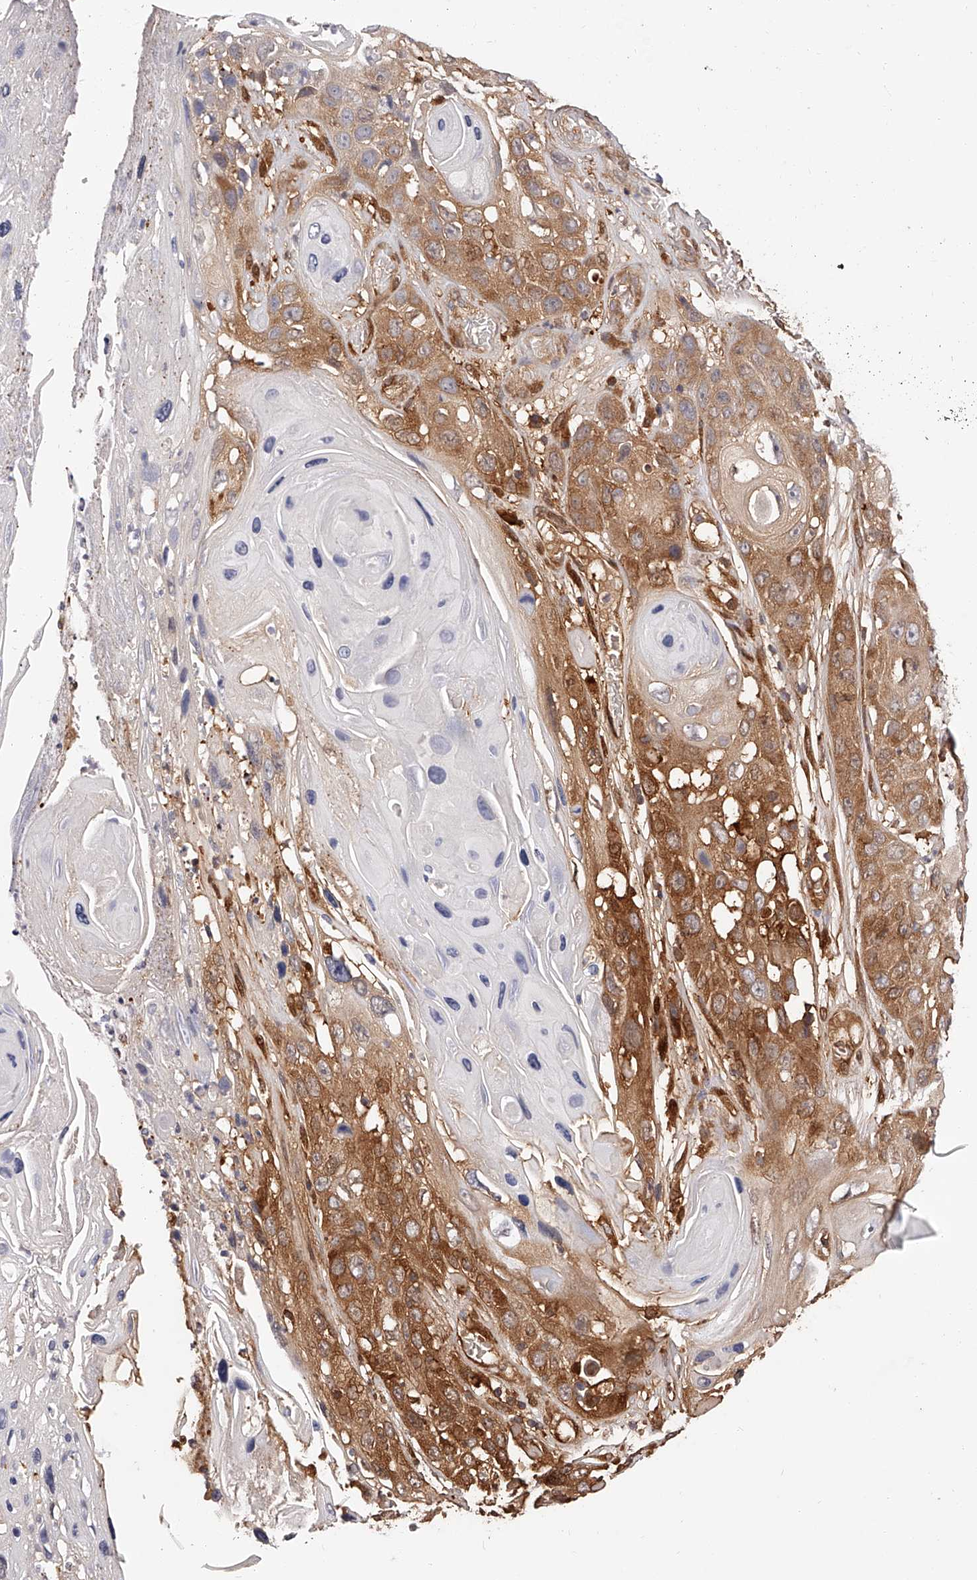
{"staining": {"intensity": "moderate", "quantity": ">75%", "location": "cytoplasmic/membranous"}, "tissue": "skin cancer", "cell_type": "Tumor cells", "image_type": "cancer", "snomed": [{"axis": "morphology", "description": "Squamous cell carcinoma, NOS"}, {"axis": "topography", "description": "Skin"}], "caption": "A brown stain labels moderate cytoplasmic/membranous staining of a protein in skin cancer tumor cells.", "gene": "LAP3", "patient": {"sex": "male", "age": 55}}